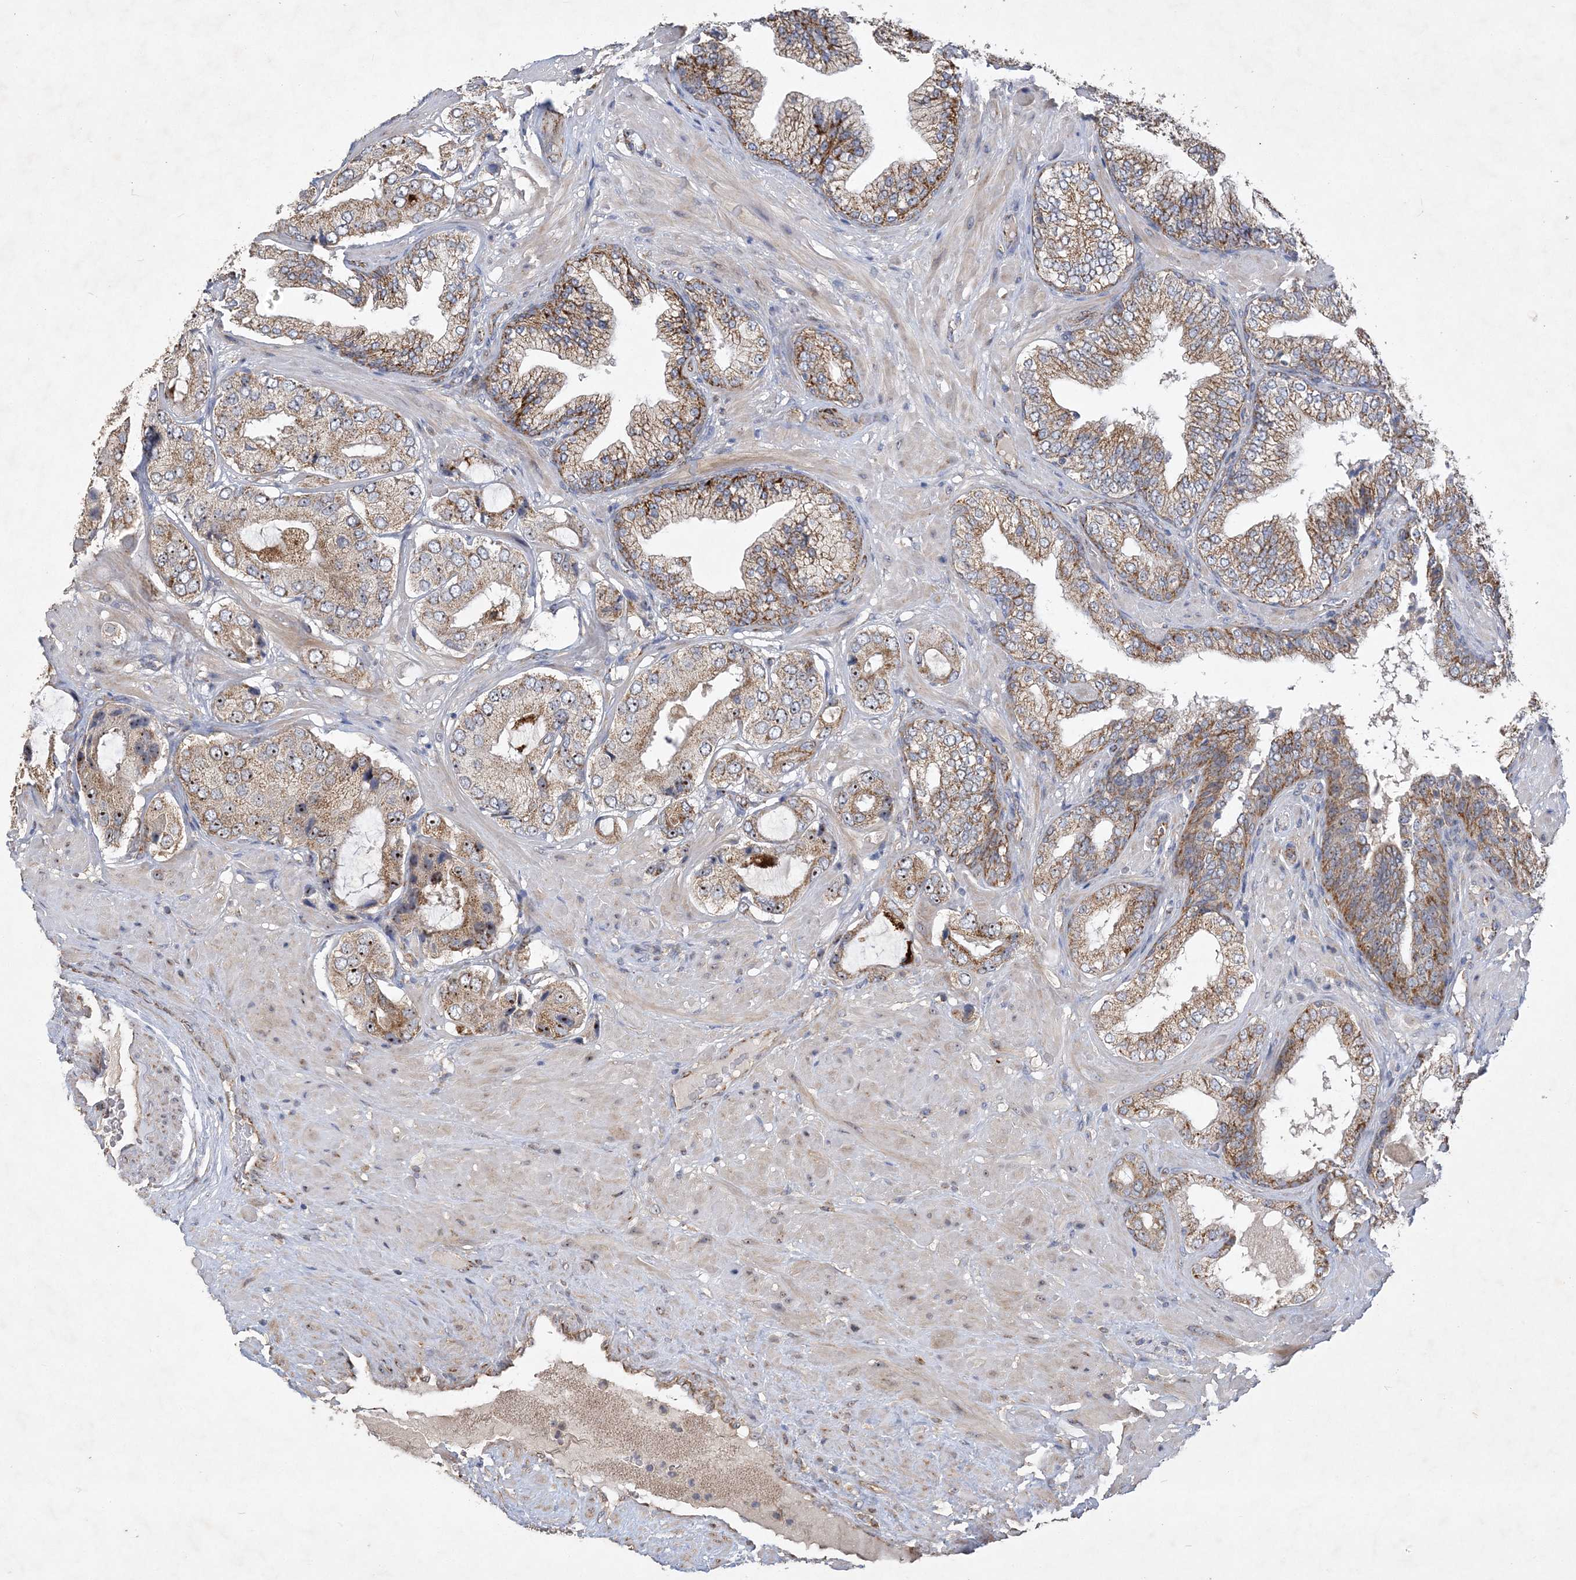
{"staining": {"intensity": "moderate", "quantity": ">75%", "location": "cytoplasmic/membranous,nuclear"}, "tissue": "prostate cancer", "cell_type": "Tumor cells", "image_type": "cancer", "snomed": [{"axis": "morphology", "description": "Adenocarcinoma, High grade"}, {"axis": "topography", "description": "Prostate"}], "caption": "A histopathology image of prostate adenocarcinoma (high-grade) stained for a protein exhibits moderate cytoplasmic/membranous and nuclear brown staining in tumor cells.", "gene": "FEZ2", "patient": {"sex": "male", "age": 59}}